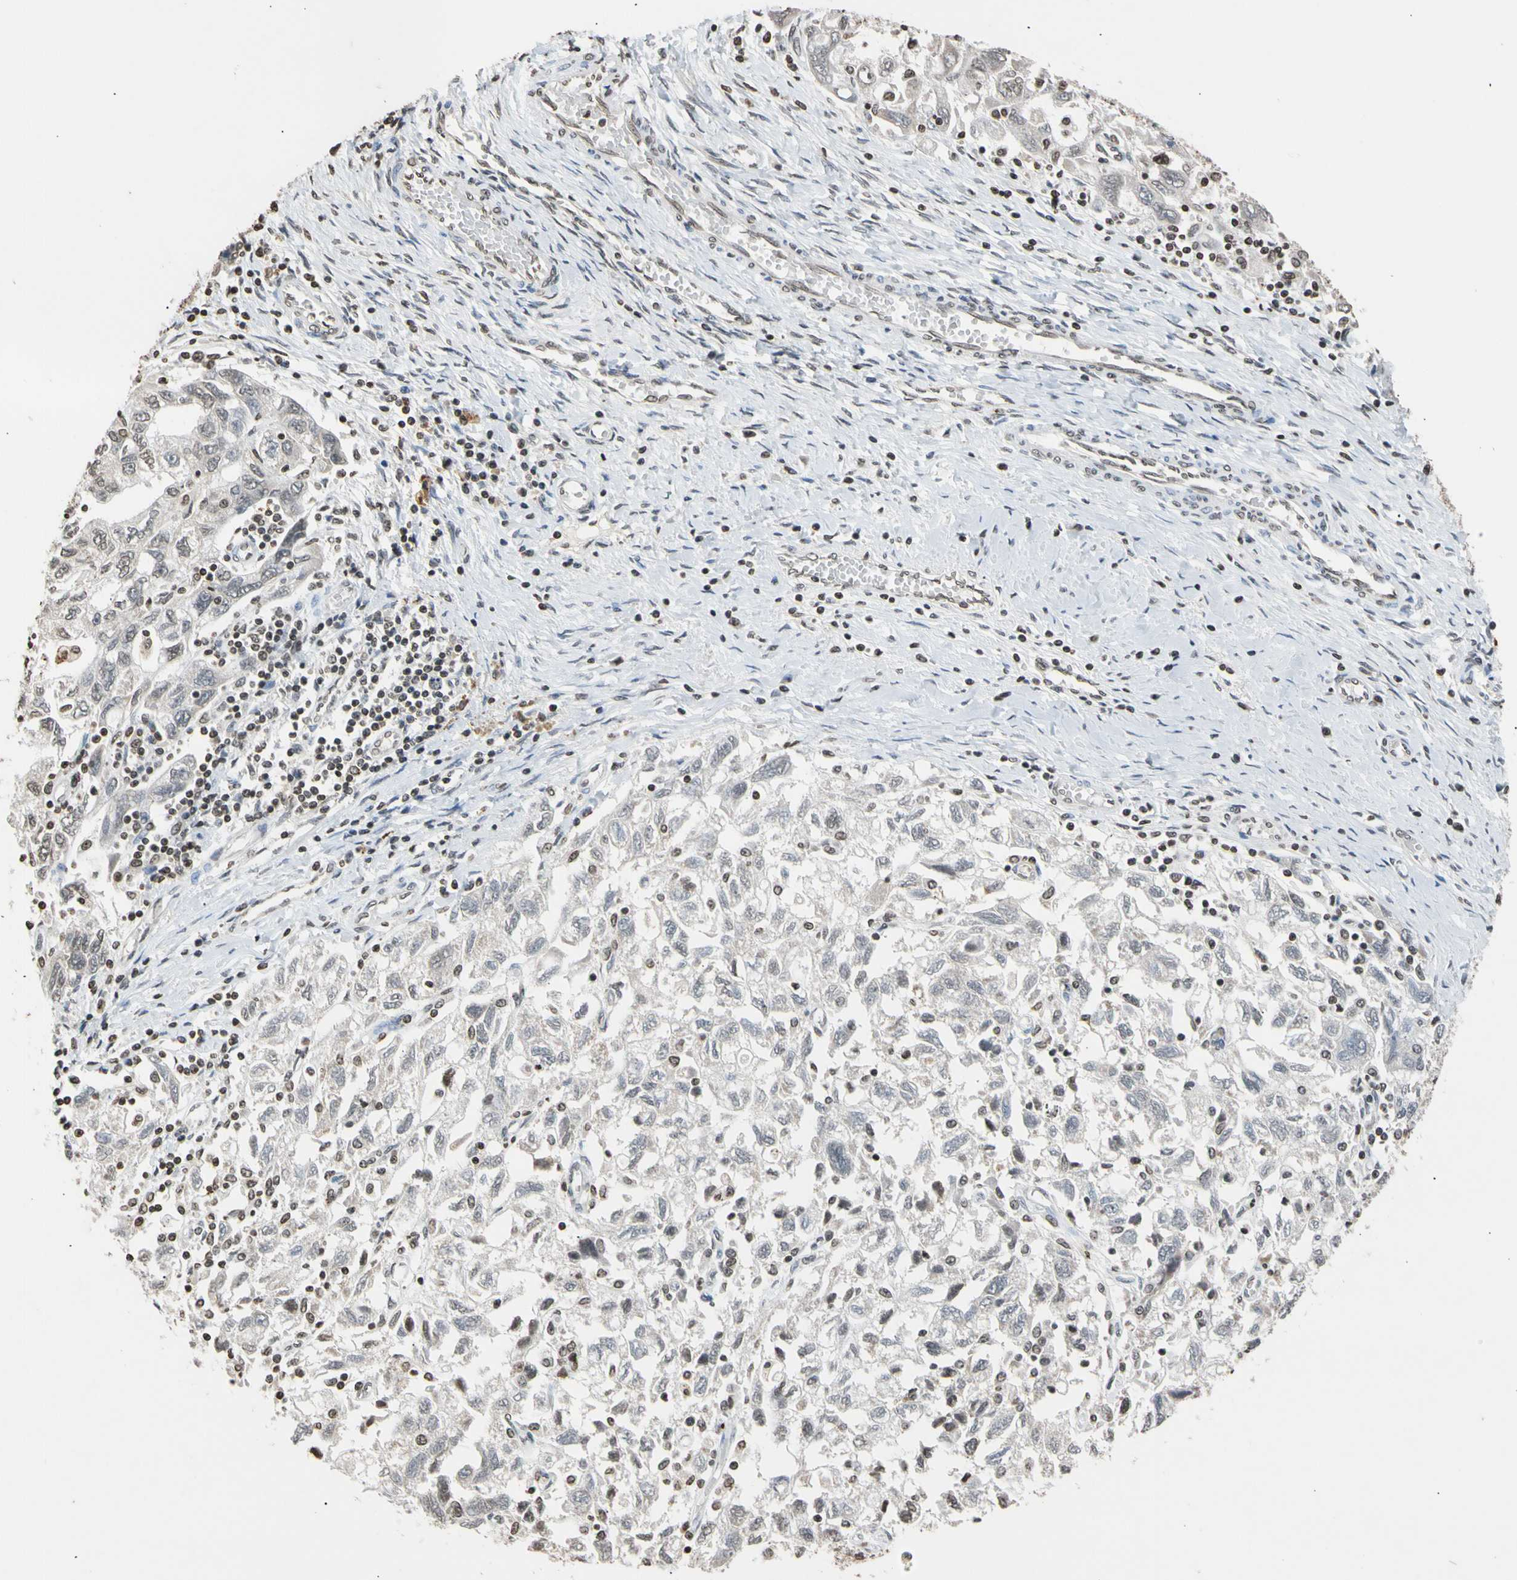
{"staining": {"intensity": "negative", "quantity": "none", "location": "none"}, "tissue": "ovarian cancer", "cell_type": "Tumor cells", "image_type": "cancer", "snomed": [{"axis": "morphology", "description": "Carcinoma, NOS"}, {"axis": "morphology", "description": "Cystadenocarcinoma, serous, NOS"}, {"axis": "topography", "description": "Ovary"}], "caption": "The image reveals no staining of tumor cells in carcinoma (ovarian).", "gene": "GPX4", "patient": {"sex": "female", "age": 69}}